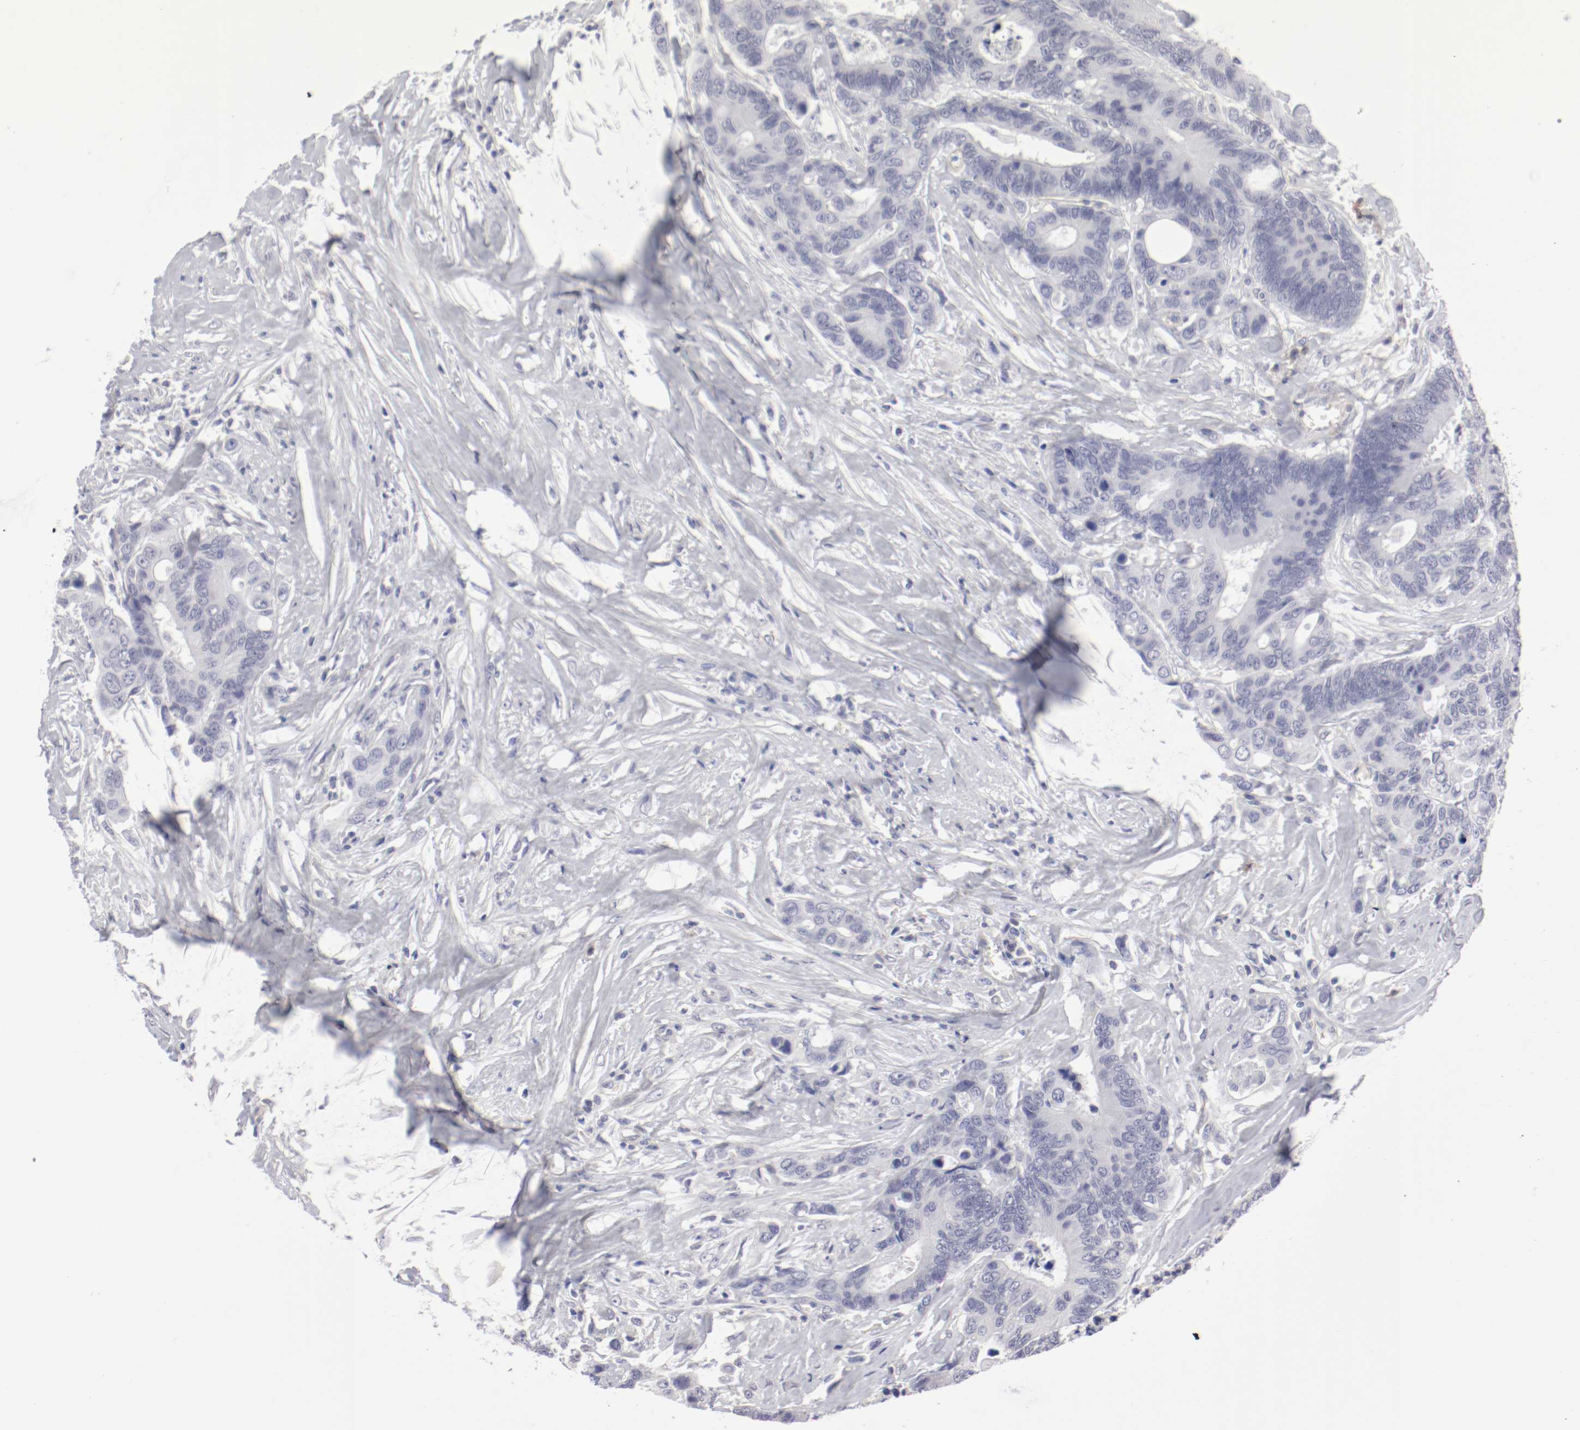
{"staining": {"intensity": "negative", "quantity": "none", "location": "none"}, "tissue": "colorectal cancer", "cell_type": "Tumor cells", "image_type": "cancer", "snomed": [{"axis": "morphology", "description": "Adenocarcinoma, NOS"}, {"axis": "topography", "description": "Rectum"}], "caption": "Histopathology image shows no protein staining in tumor cells of colorectal cancer tissue.", "gene": "LAX1", "patient": {"sex": "male", "age": 55}}